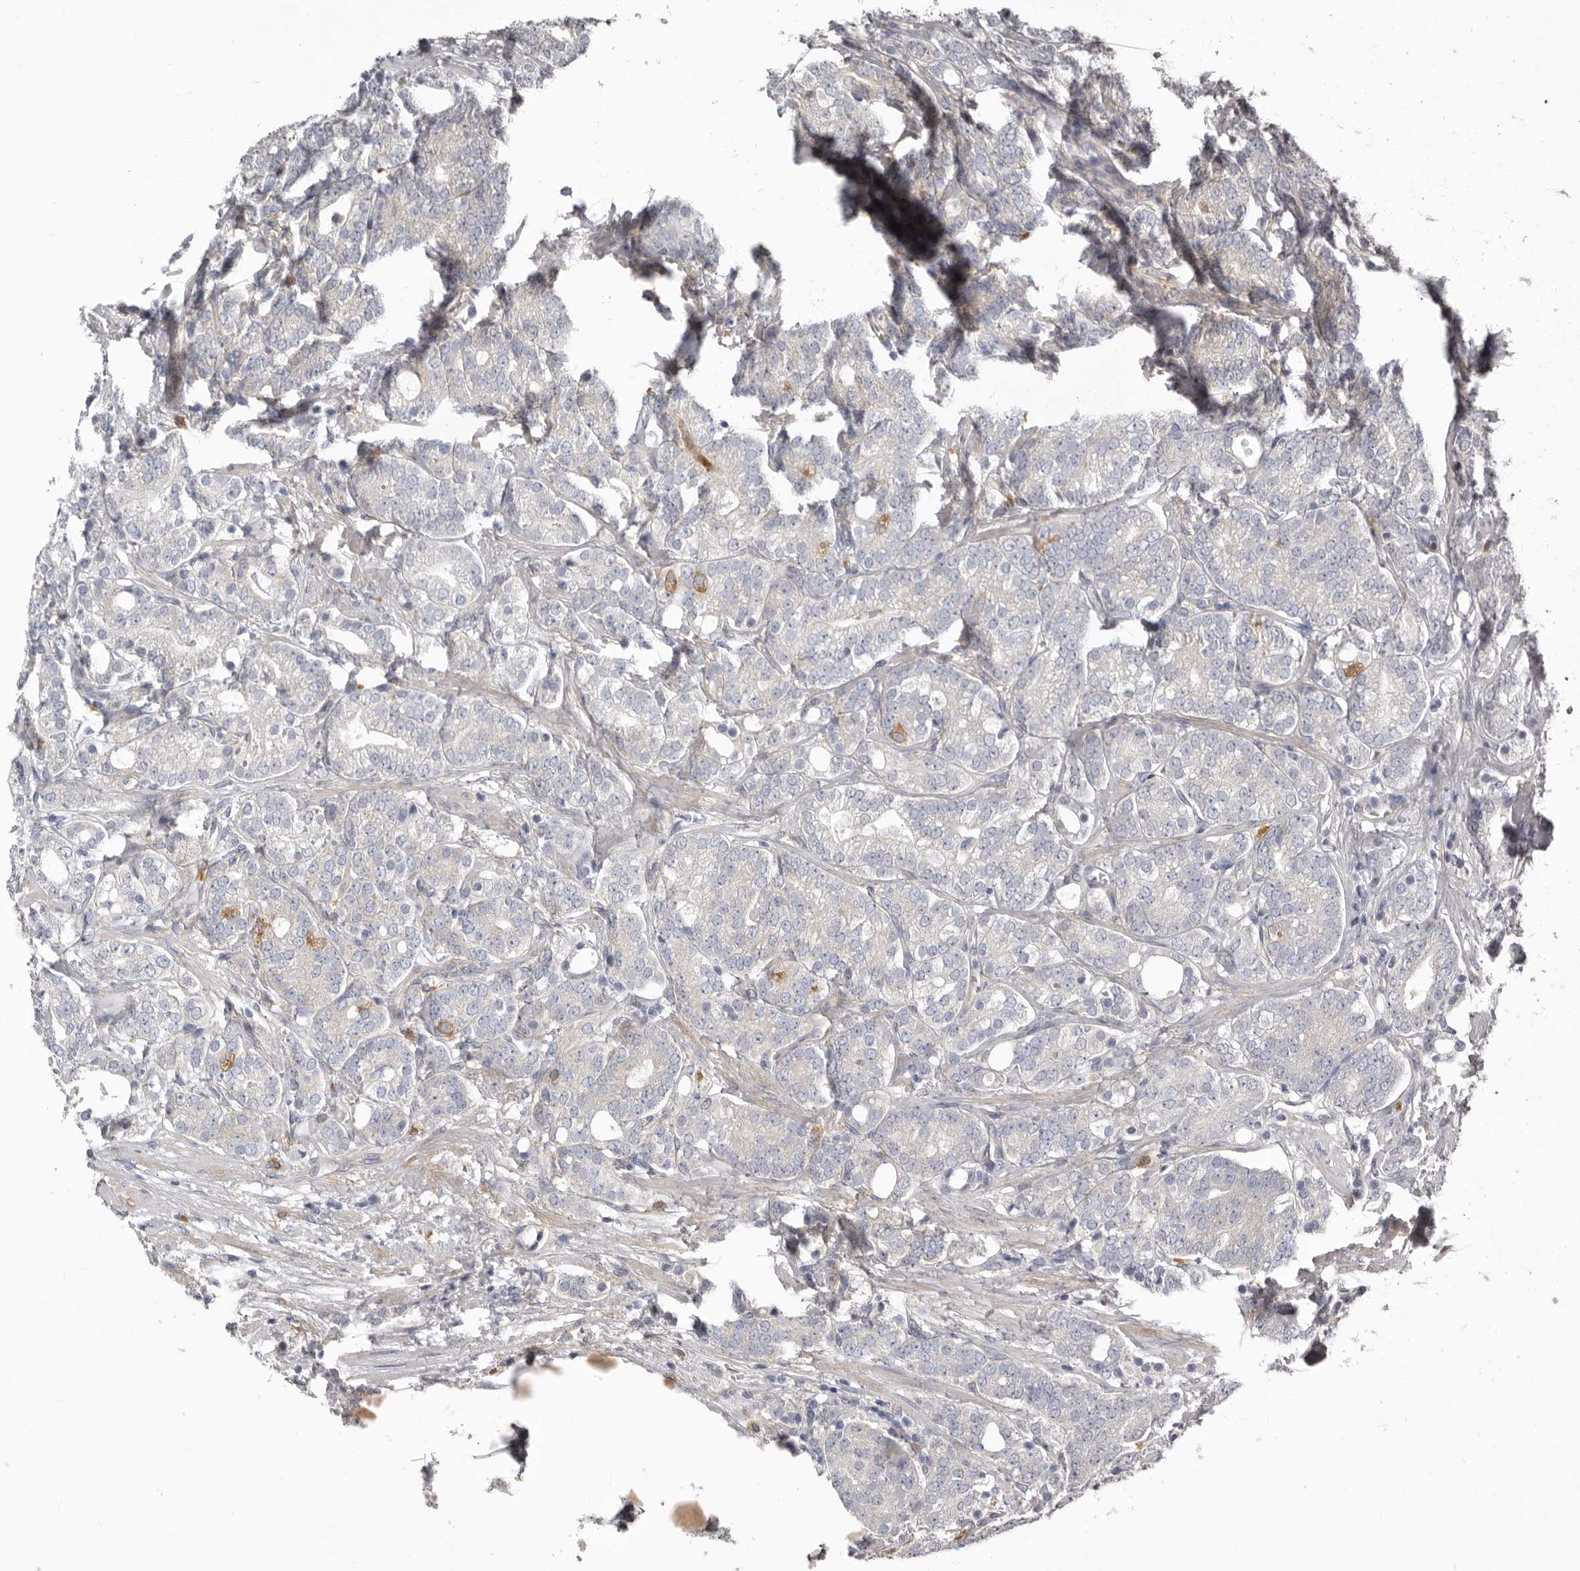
{"staining": {"intensity": "weak", "quantity": "<25%", "location": "cytoplasmic/membranous"}, "tissue": "prostate cancer", "cell_type": "Tumor cells", "image_type": "cancer", "snomed": [{"axis": "morphology", "description": "Adenocarcinoma, High grade"}, {"axis": "topography", "description": "Prostate"}], "caption": "High power microscopy micrograph of an IHC image of prostate cancer (adenocarcinoma (high-grade)), revealing no significant expression in tumor cells.", "gene": "ENAH", "patient": {"sex": "male", "age": 57}}